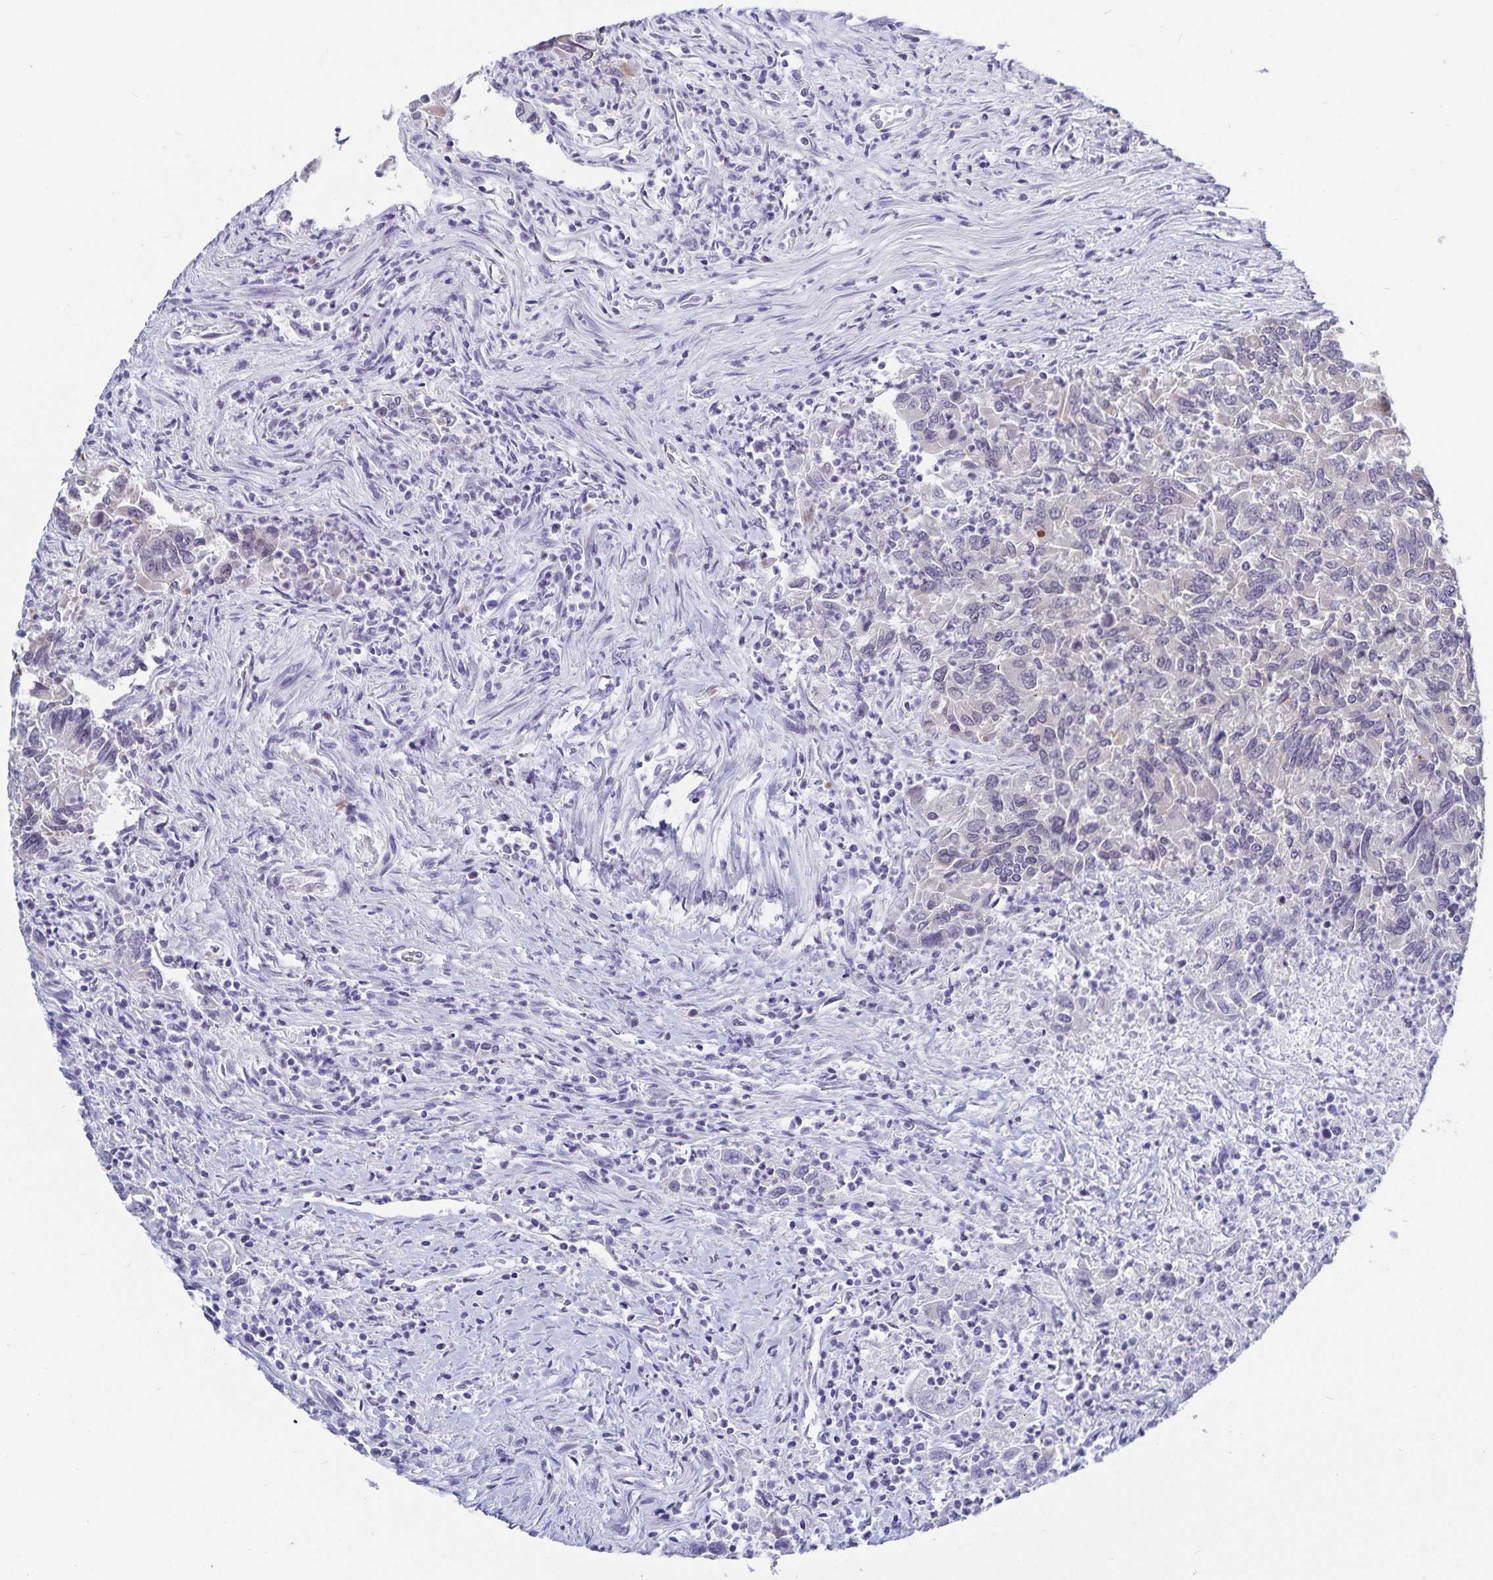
{"staining": {"intensity": "moderate", "quantity": "25%-75%", "location": "nuclear"}, "tissue": "colorectal cancer", "cell_type": "Tumor cells", "image_type": "cancer", "snomed": [{"axis": "morphology", "description": "Adenocarcinoma, NOS"}, {"axis": "topography", "description": "Colon"}], "caption": "IHC photomicrograph of neoplastic tissue: human colorectal cancer stained using IHC displays medium levels of moderate protein expression localized specifically in the nuclear of tumor cells, appearing as a nuclear brown color.", "gene": "HMGB3", "patient": {"sex": "female", "age": 67}}